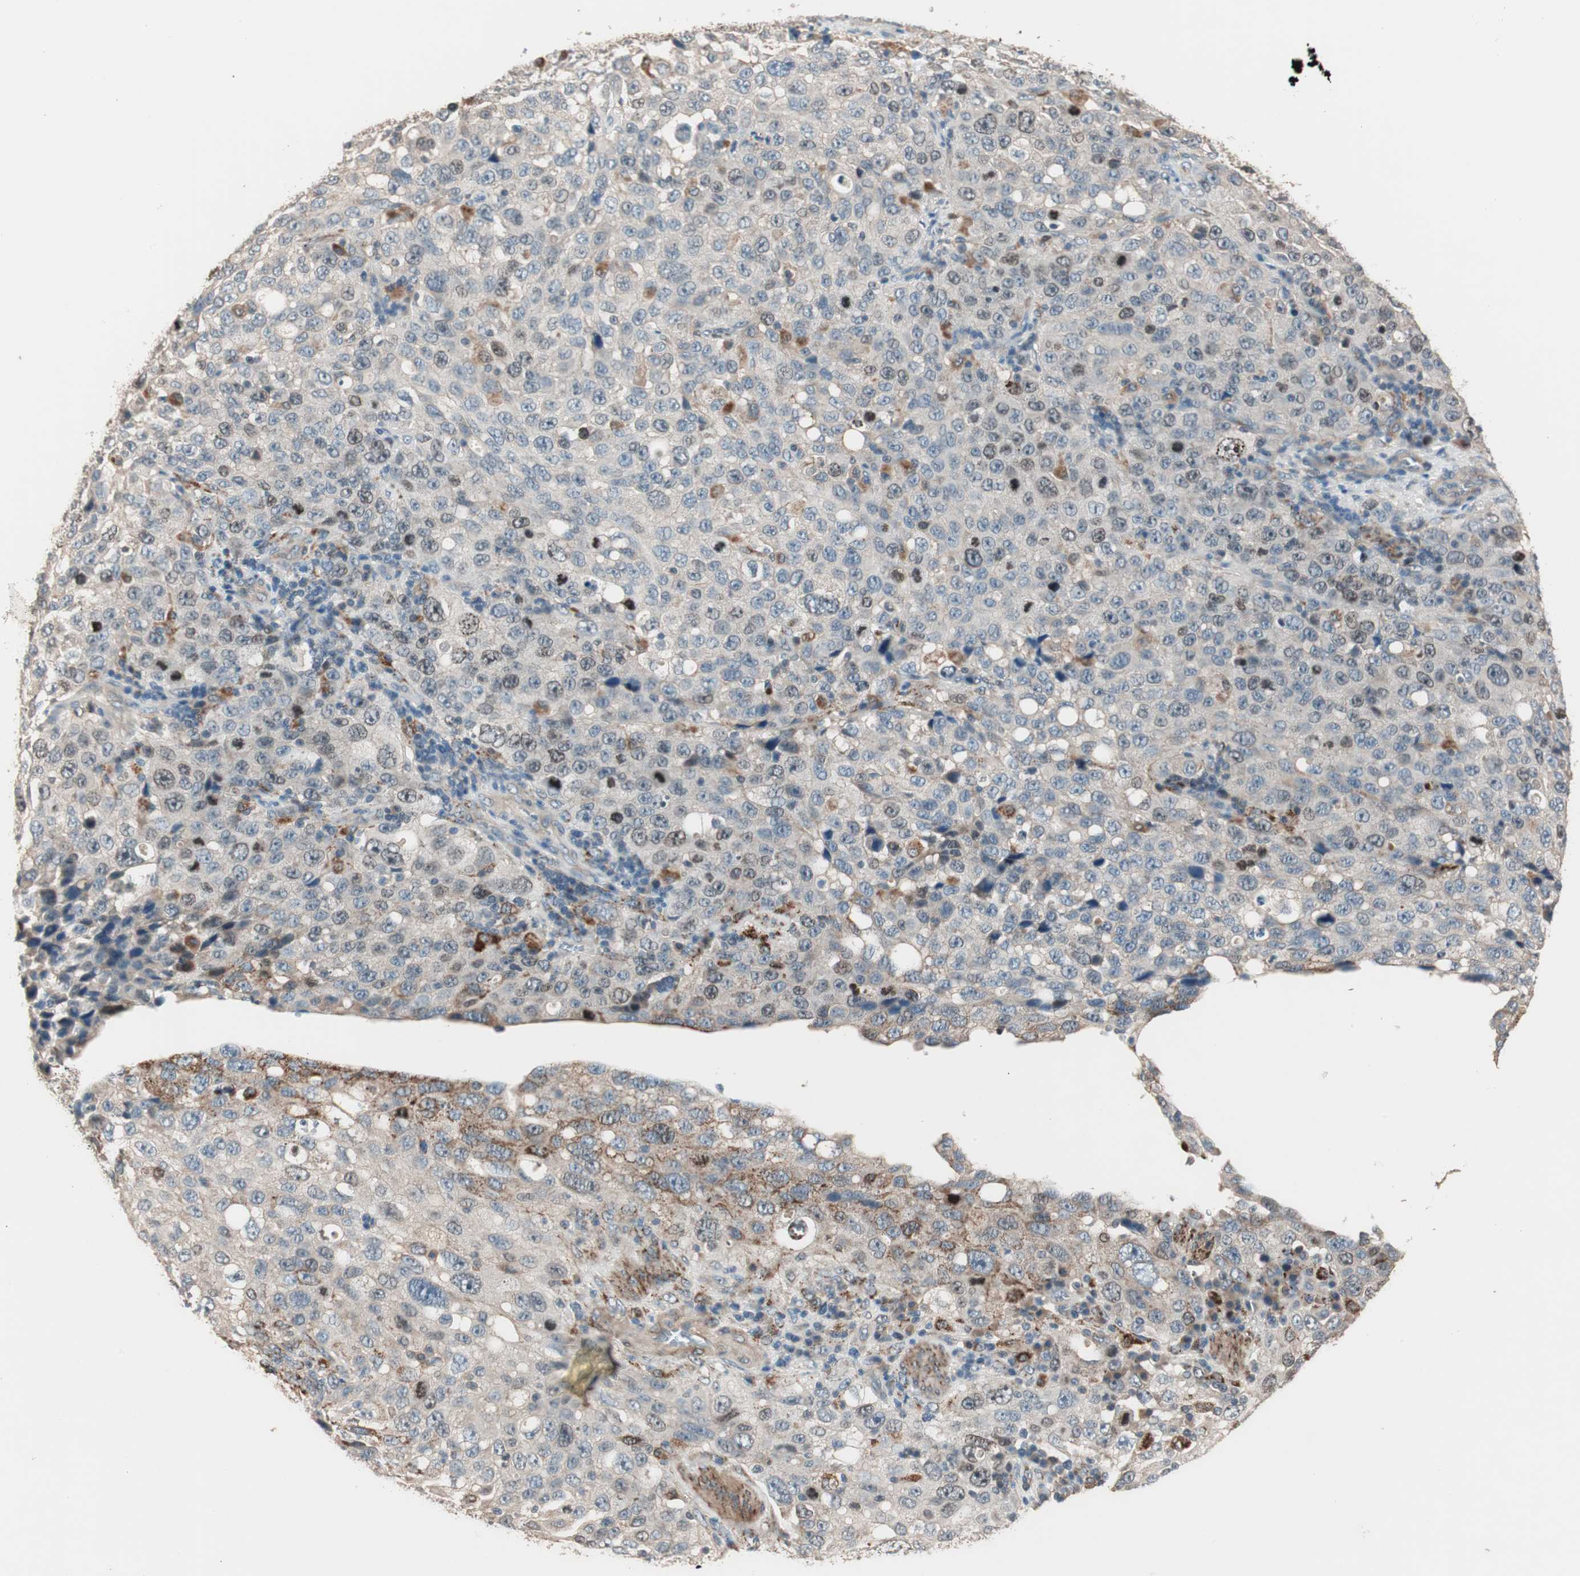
{"staining": {"intensity": "weak", "quantity": "25%-75%", "location": "cytoplasmic/membranous,nuclear"}, "tissue": "stomach cancer", "cell_type": "Tumor cells", "image_type": "cancer", "snomed": [{"axis": "morphology", "description": "Normal tissue, NOS"}, {"axis": "morphology", "description": "Adenocarcinoma, NOS"}, {"axis": "topography", "description": "Stomach"}], "caption": "Adenocarcinoma (stomach) stained with a brown dye displays weak cytoplasmic/membranous and nuclear positive staining in approximately 25%-75% of tumor cells.", "gene": "NFRKB", "patient": {"sex": "male", "age": 48}}